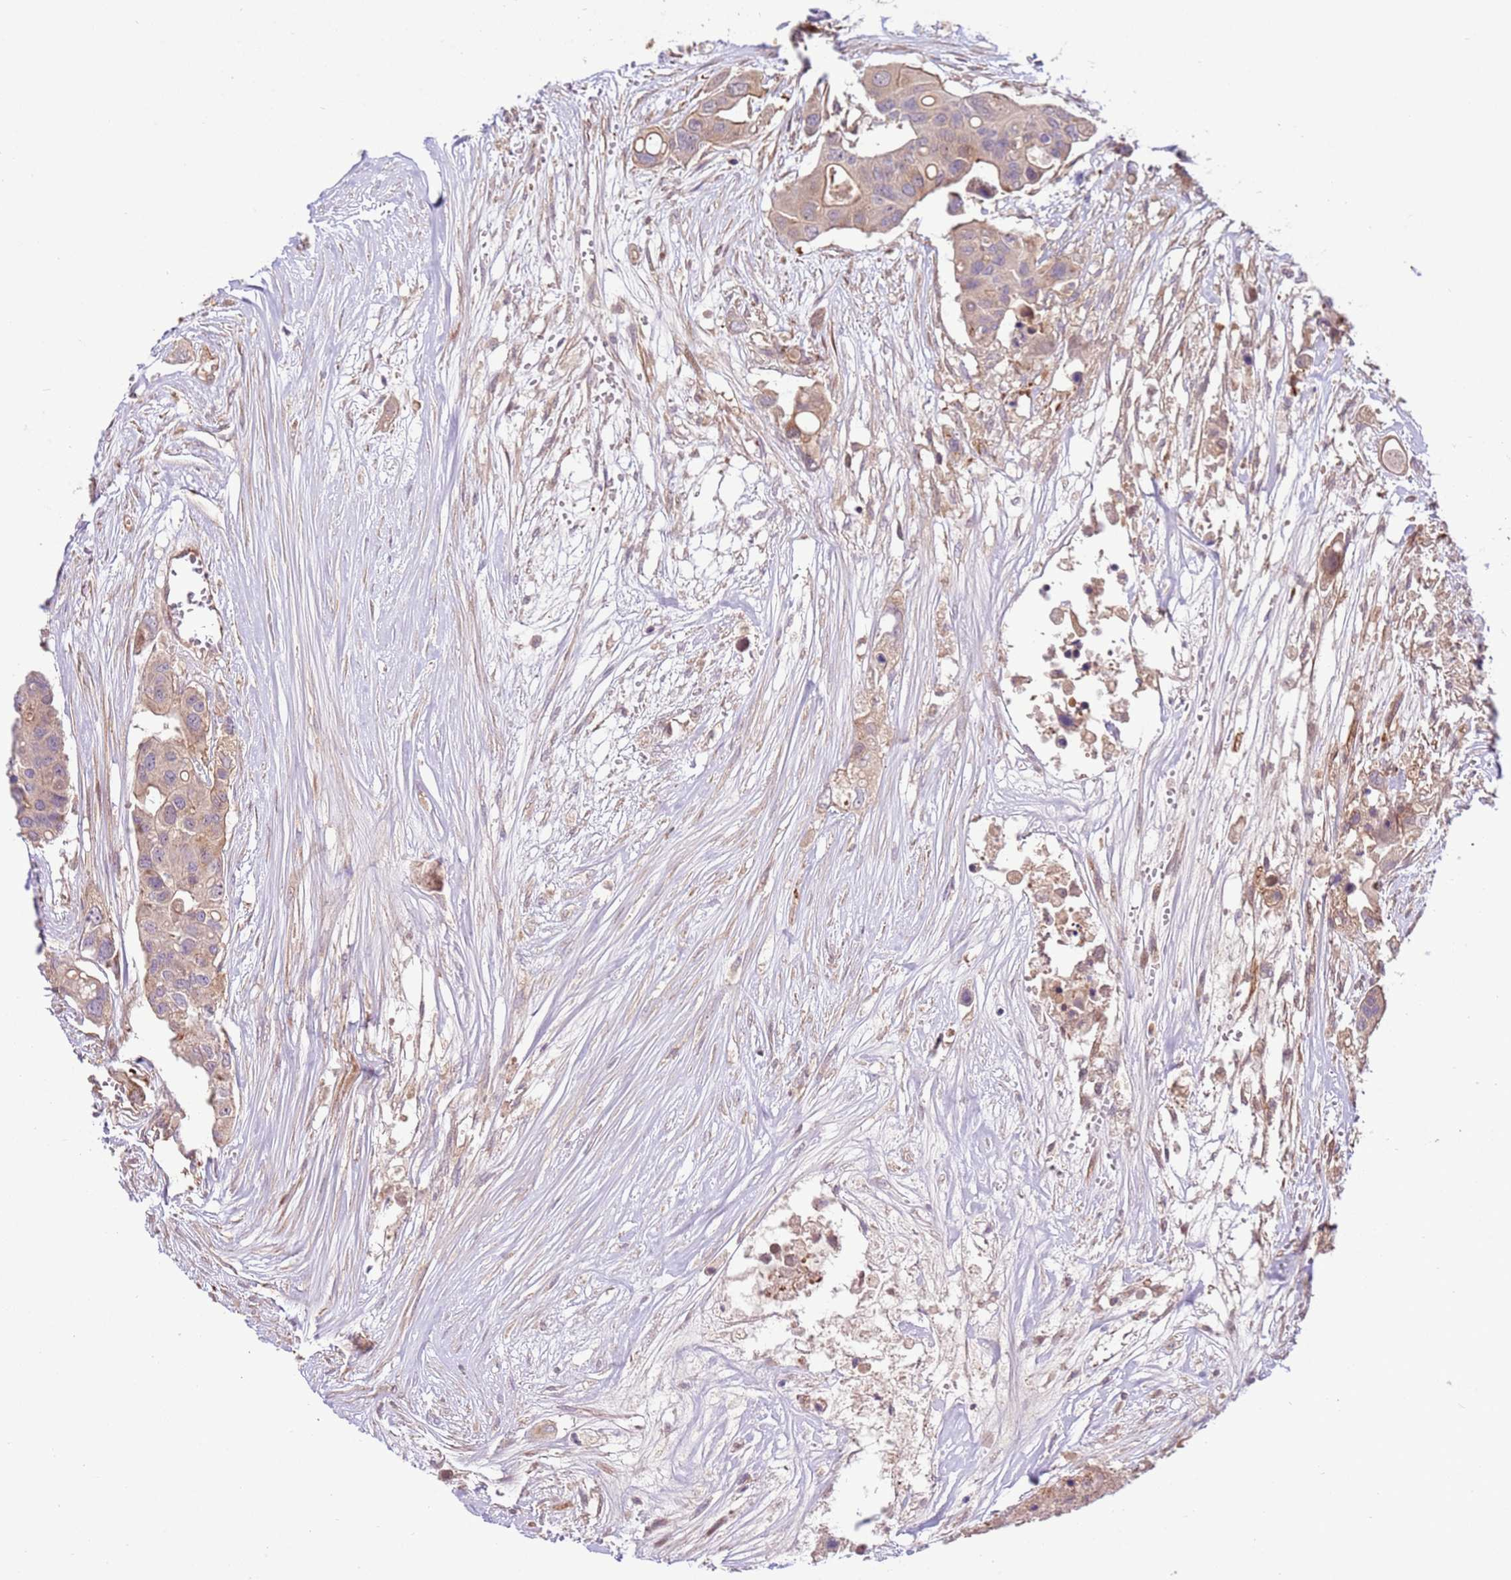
{"staining": {"intensity": "moderate", "quantity": "<25%", "location": "cytoplasmic/membranous"}, "tissue": "colorectal cancer", "cell_type": "Tumor cells", "image_type": "cancer", "snomed": [{"axis": "morphology", "description": "Adenocarcinoma, NOS"}, {"axis": "topography", "description": "Colon"}], "caption": "Moderate cytoplasmic/membranous staining is seen in approximately <25% of tumor cells in colorectal adenocarcinoma.", "gene": "ZNF624", "patient": {"sex": "male", "age": 77}}